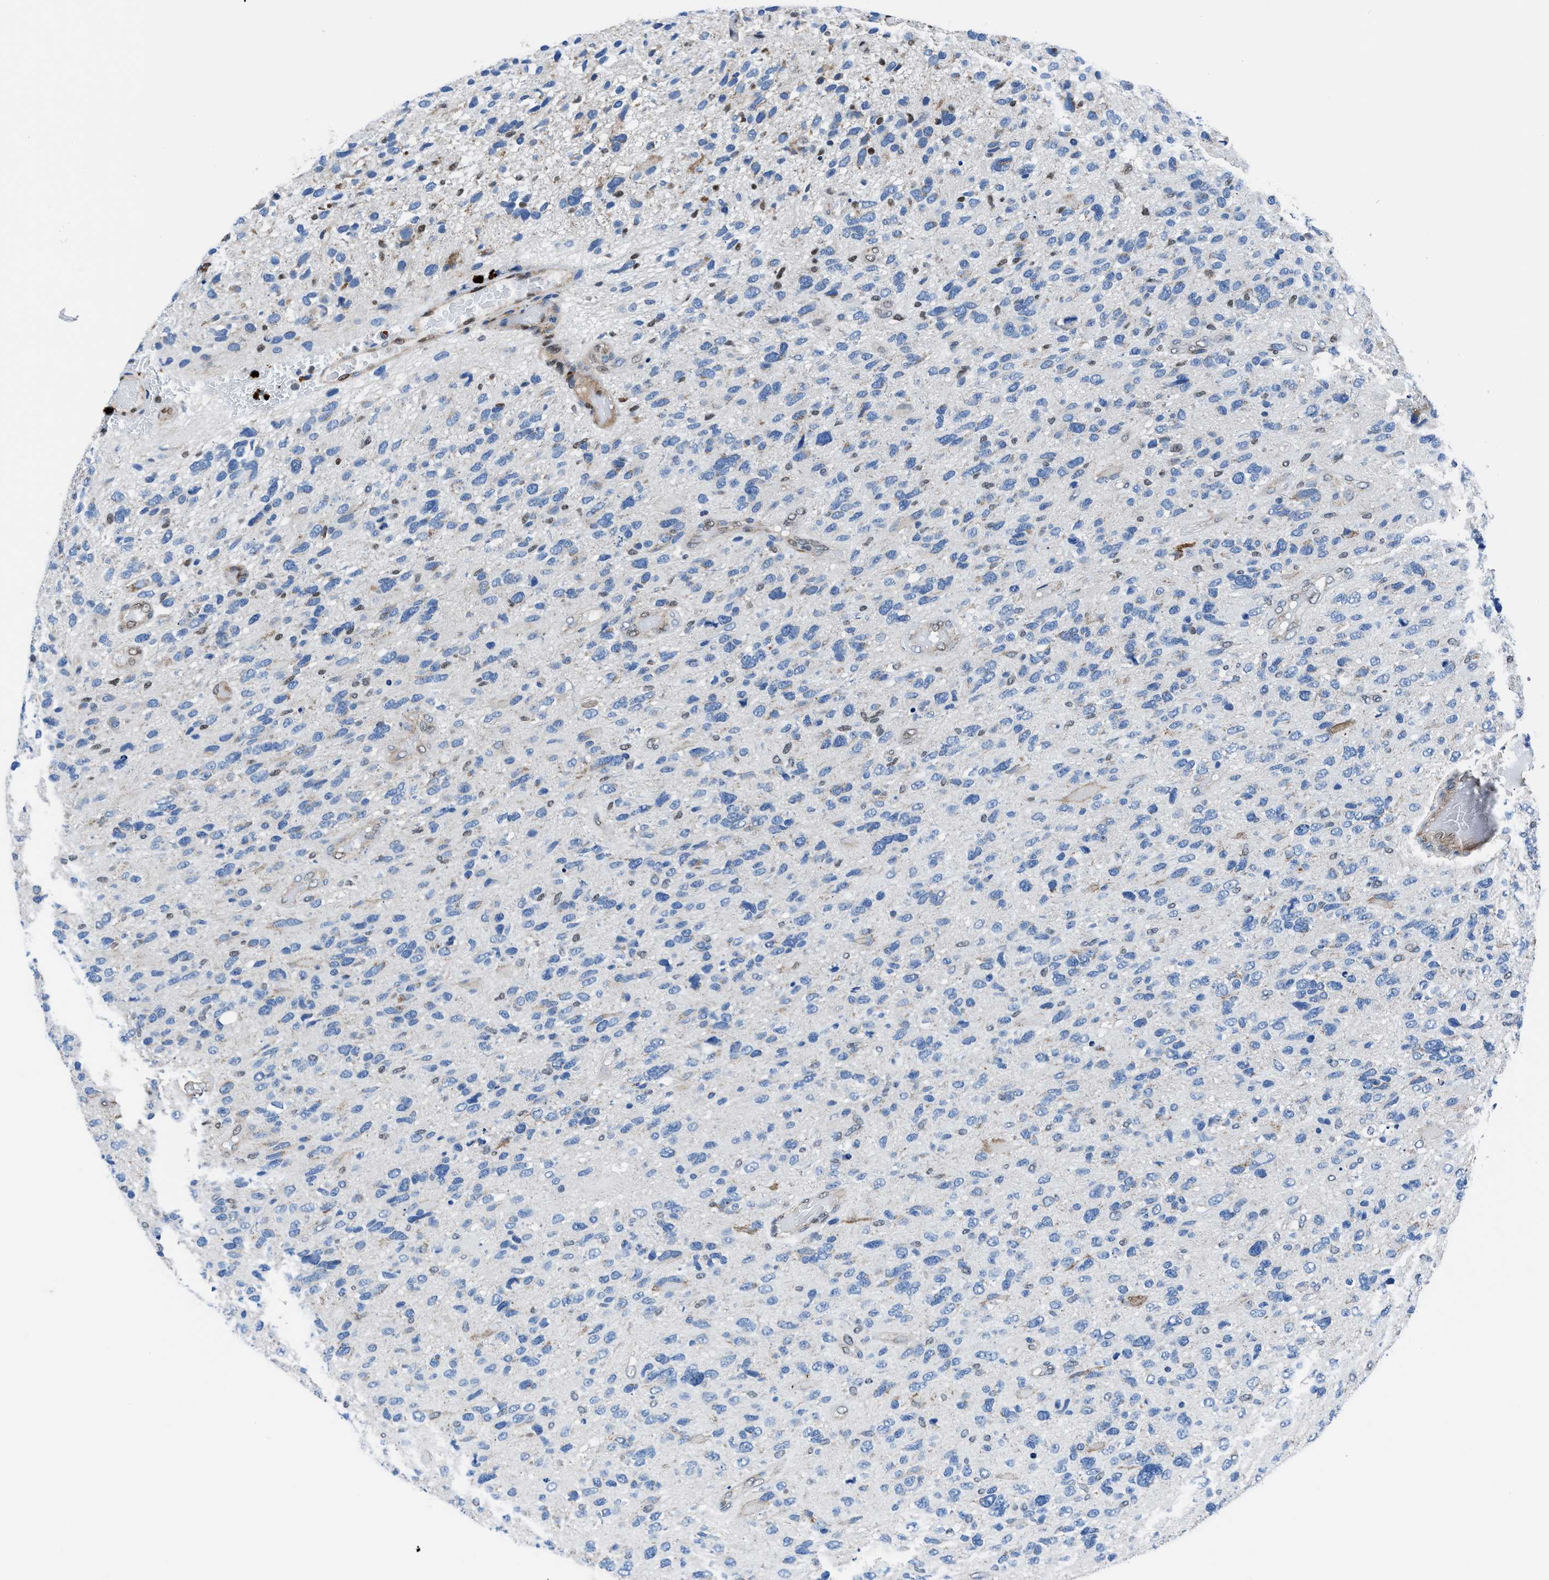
{"staining": {"intensity": "negative", "quantity": "none", "location": "none"}, "tissue": "glioma", "cell_type": "Tumor cells", "image_type": "cancer", "snomed": [{"axis": "morphology", "description": "Glioma, malignant, High grade"}, {"axis": "topography", "description": "Brain"}], "caption": "Malignant glioma (high-grade) stained for a protein using immunohistochemistry shows no staining tumor cells.", "gene": "LMO2", "patient": {"sex": "female", "age": 58}}